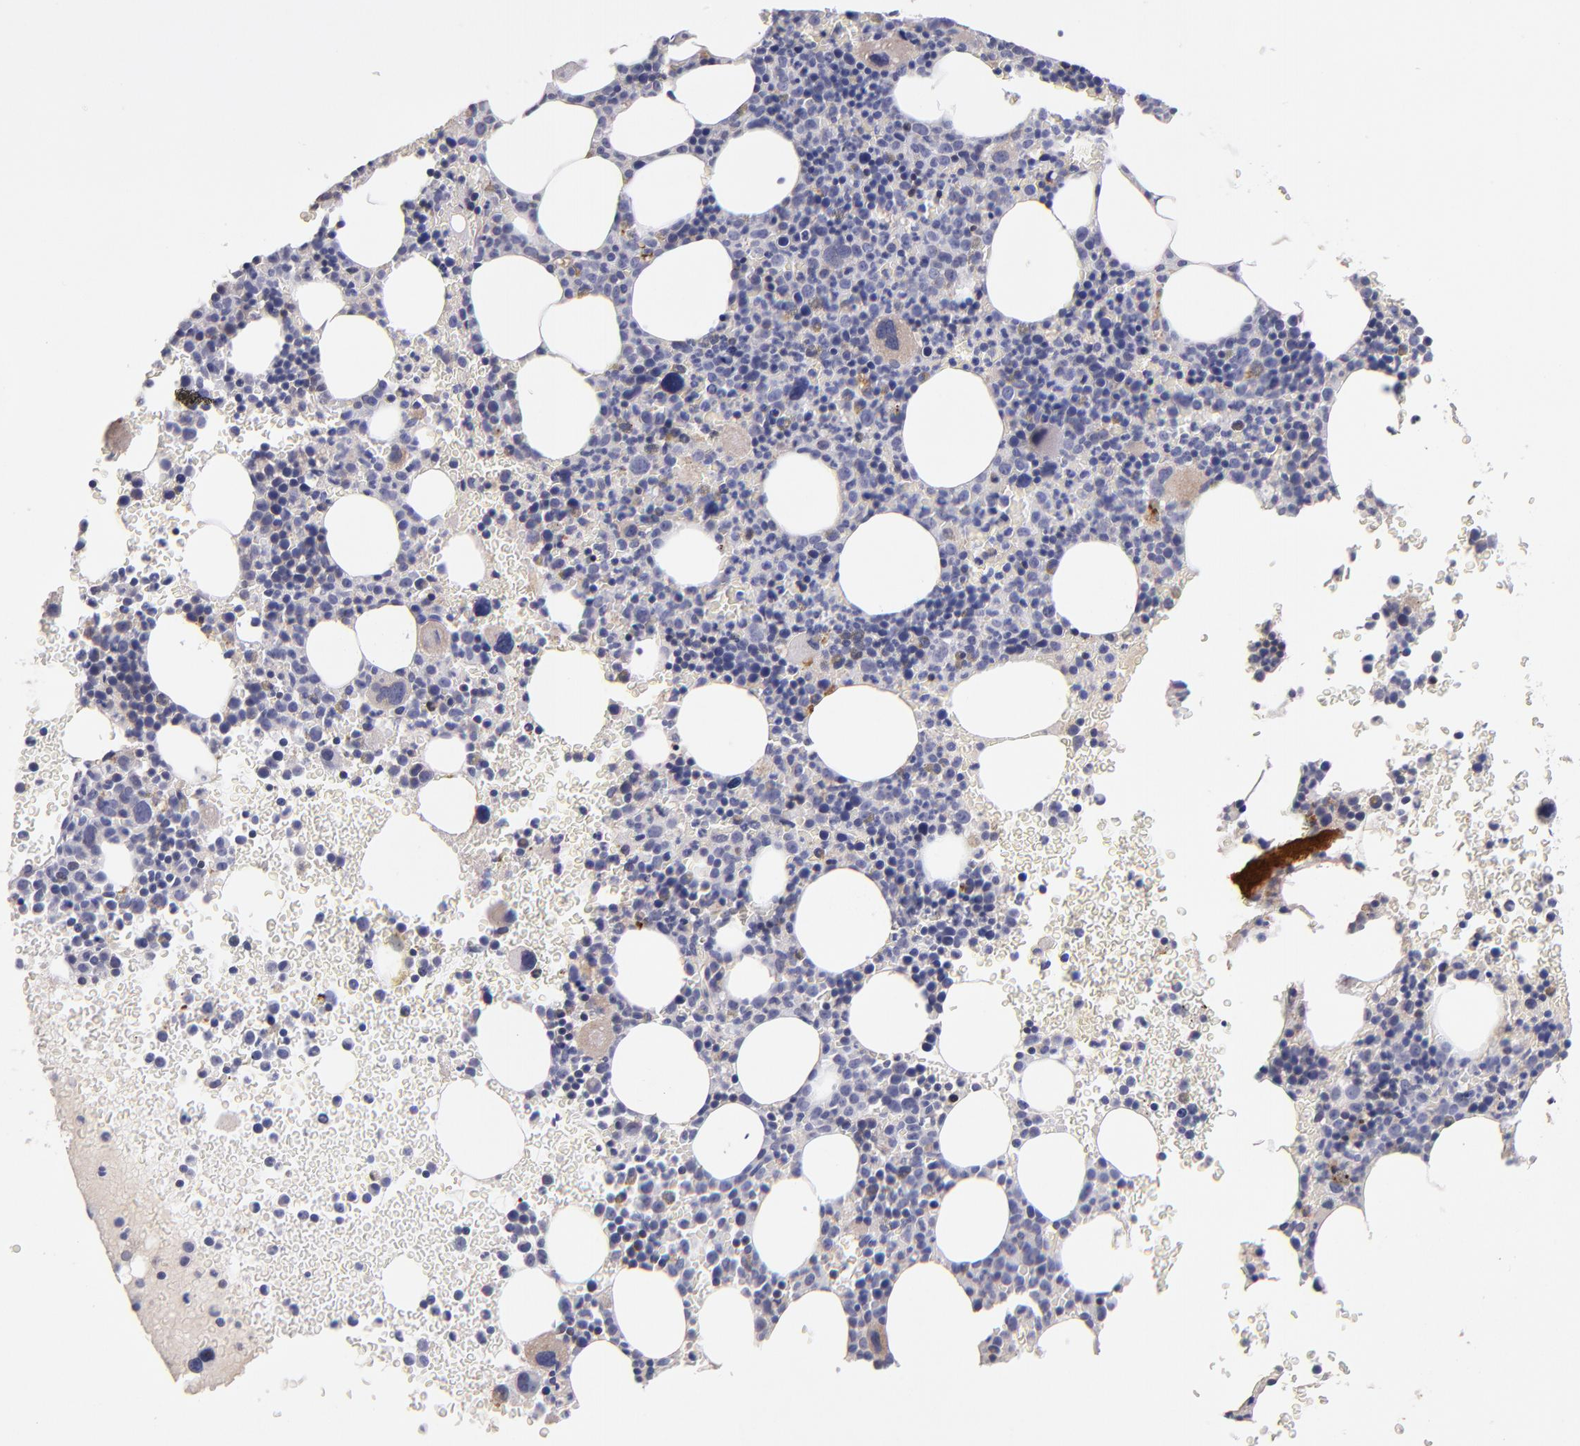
{"staining": {"intensity": "negative", "quantity": "none", "location": "none"}, "tissue": "bone marrow", "cell_type": "Hematopoietic cells", "image_type": "normal", "snomed": [{"axis": "morphology", "description": "Normal tissue, NOS"}, {"axis": "topography", "description": "Bone marrow"}], "caption": "High power microscopy micrograph of an immunohistochemistry (IHC) micrograph of unremarkable bone marrow, revealing no significant expression in hematopoietic cells. The staining is performed using DAB brown chromogen with nuclei counter-stained in using hematoxylin.", "gene": "MAGEE1", "patient": {"sex": "male", "age": 68}}